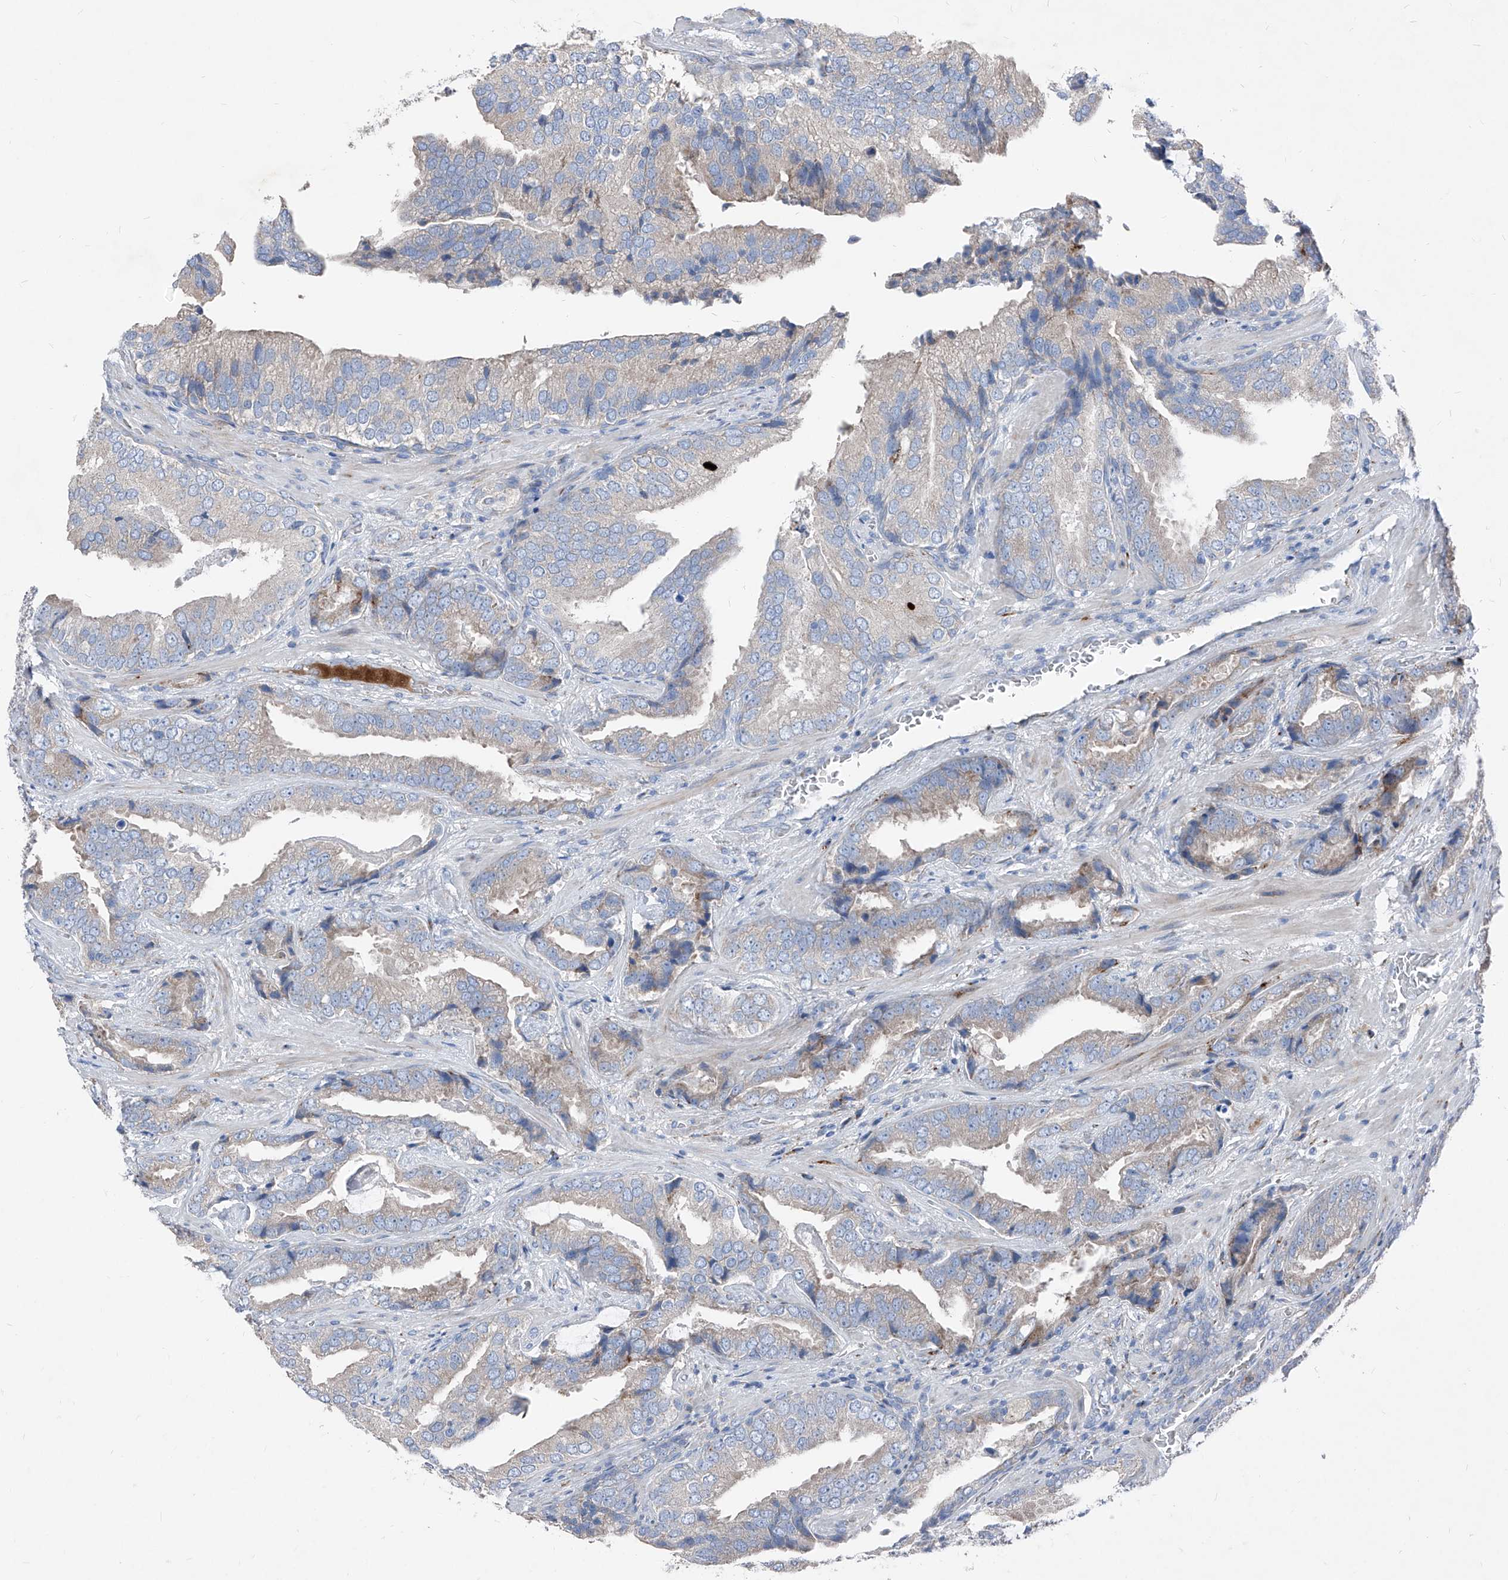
{"staining": {"intensity": "weak", "quantity": "<25%", "location": "cytoplasmic/membranous"}, "tissue": "prostate cancer", "cell_type": "Tumor cells", "image_type": "cancer", "snomed": [{"axis": "morphology", "description": "Adenocarcinoma, Low grade"}, {"axis": "topography", "description": "Prostate"}], "caption": "Protein analysis of prostate cancer reveals no significant staining in tumor cells.", "gene": "IFI27", "patient": {"sex": "male", "age": 67}}